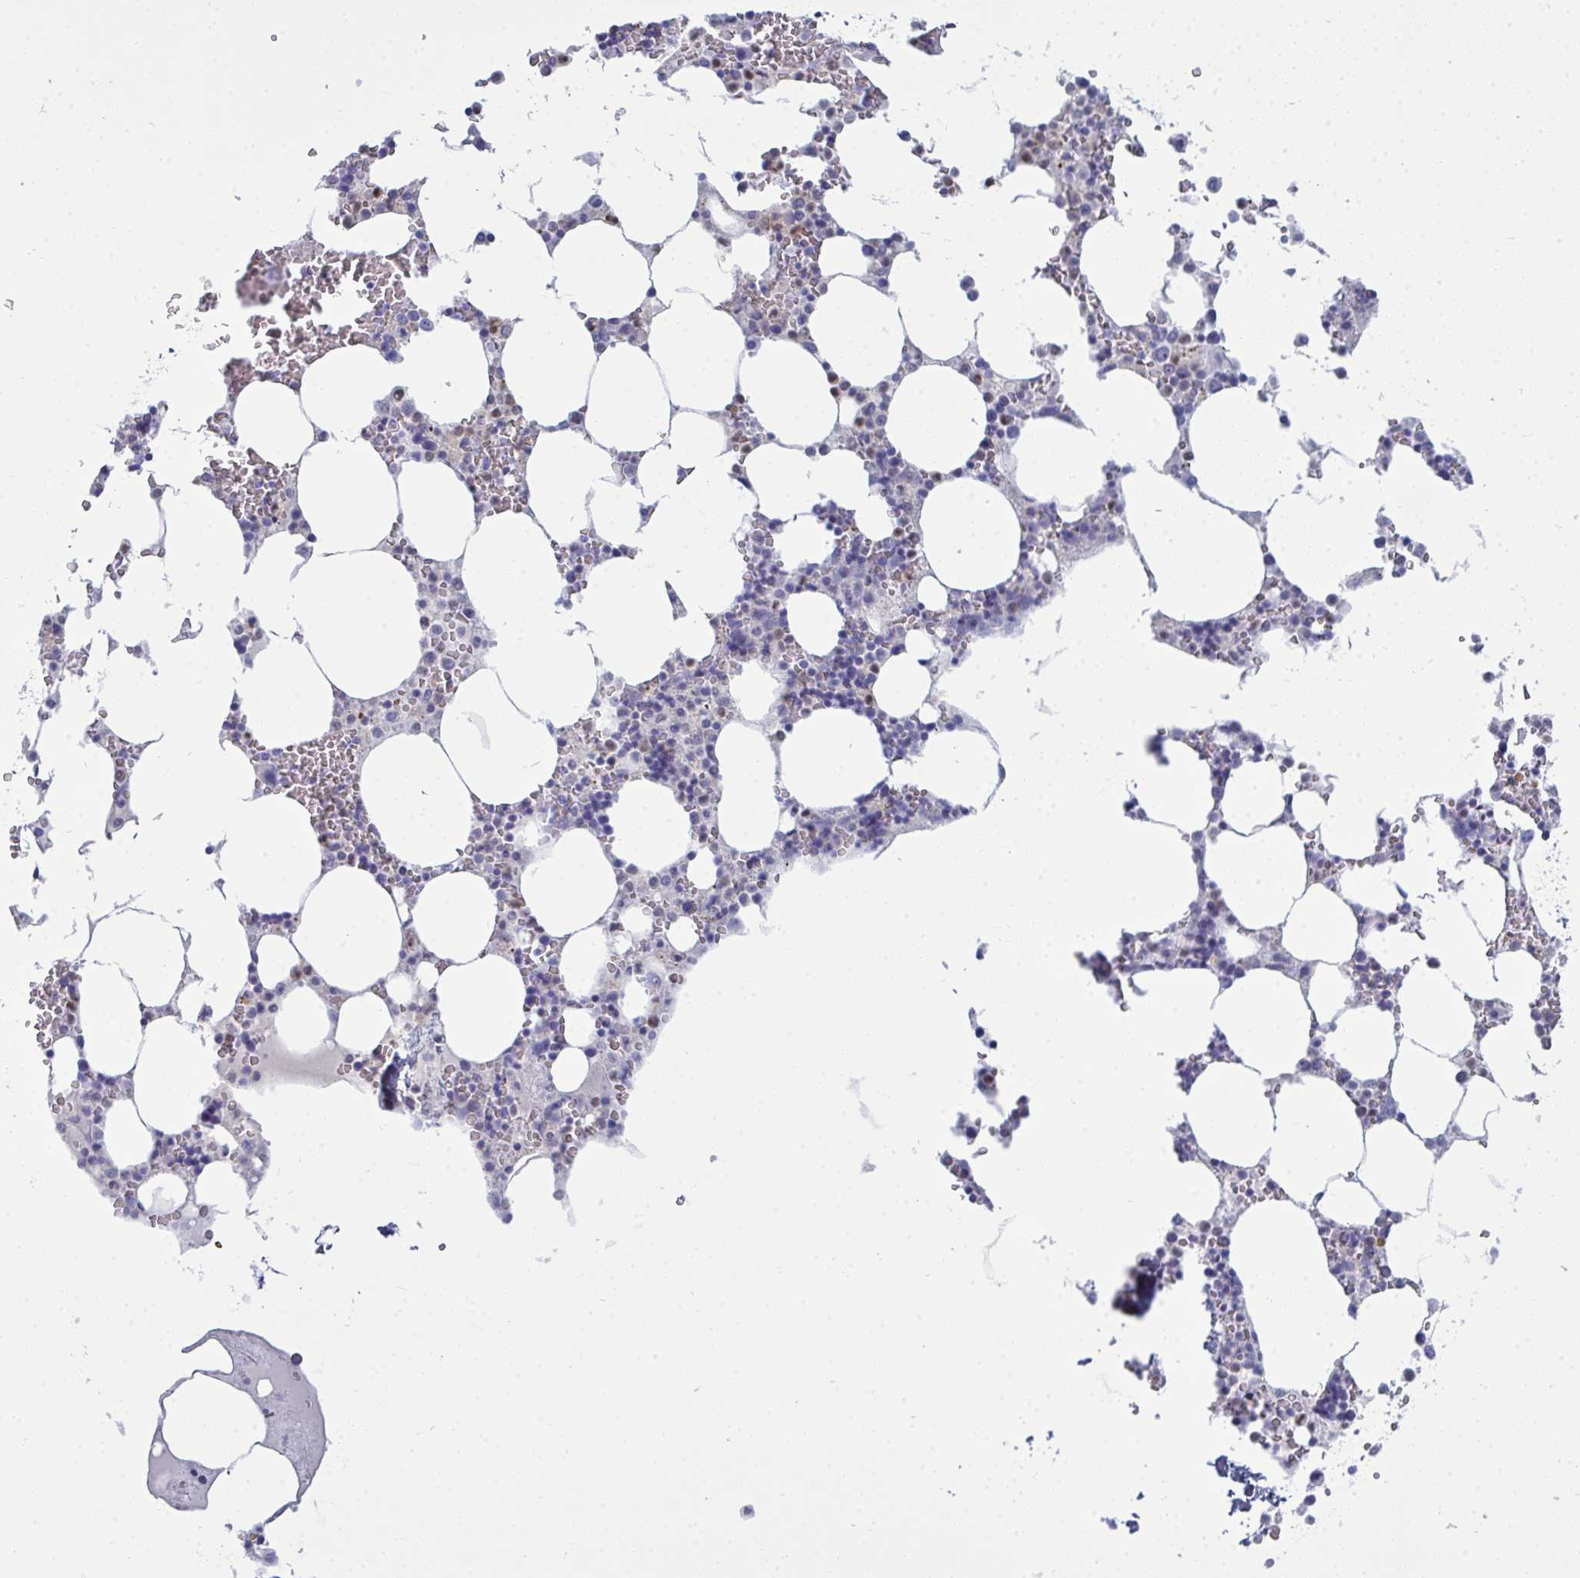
{"staining": {"intensity": "moderate", "quantity": "25%-75%", "location": "cytoplasmic/membranous"}, "tissue": "bone marrow", "cell_type": "Hematopoietic cells", "image_type": "normal", "snomed": [{"axis": "morphology", "description": "Normal tissue, NOS"}, {"axis": "topography", "description": "Bone marrow"}], "caption": "Bone marrow stained for a protein demonstrates moderate cytoplasmic/membranous positivity in hematopoietic cells. The staining is performed using DAB (3,3'-diaminobenzidine) brown chromogen to label protein expression. The nuclei are counter-stained blue using hematoxylin.", "gene": "SERPINB10", "patient": {"sex": "male", "age": 64}}